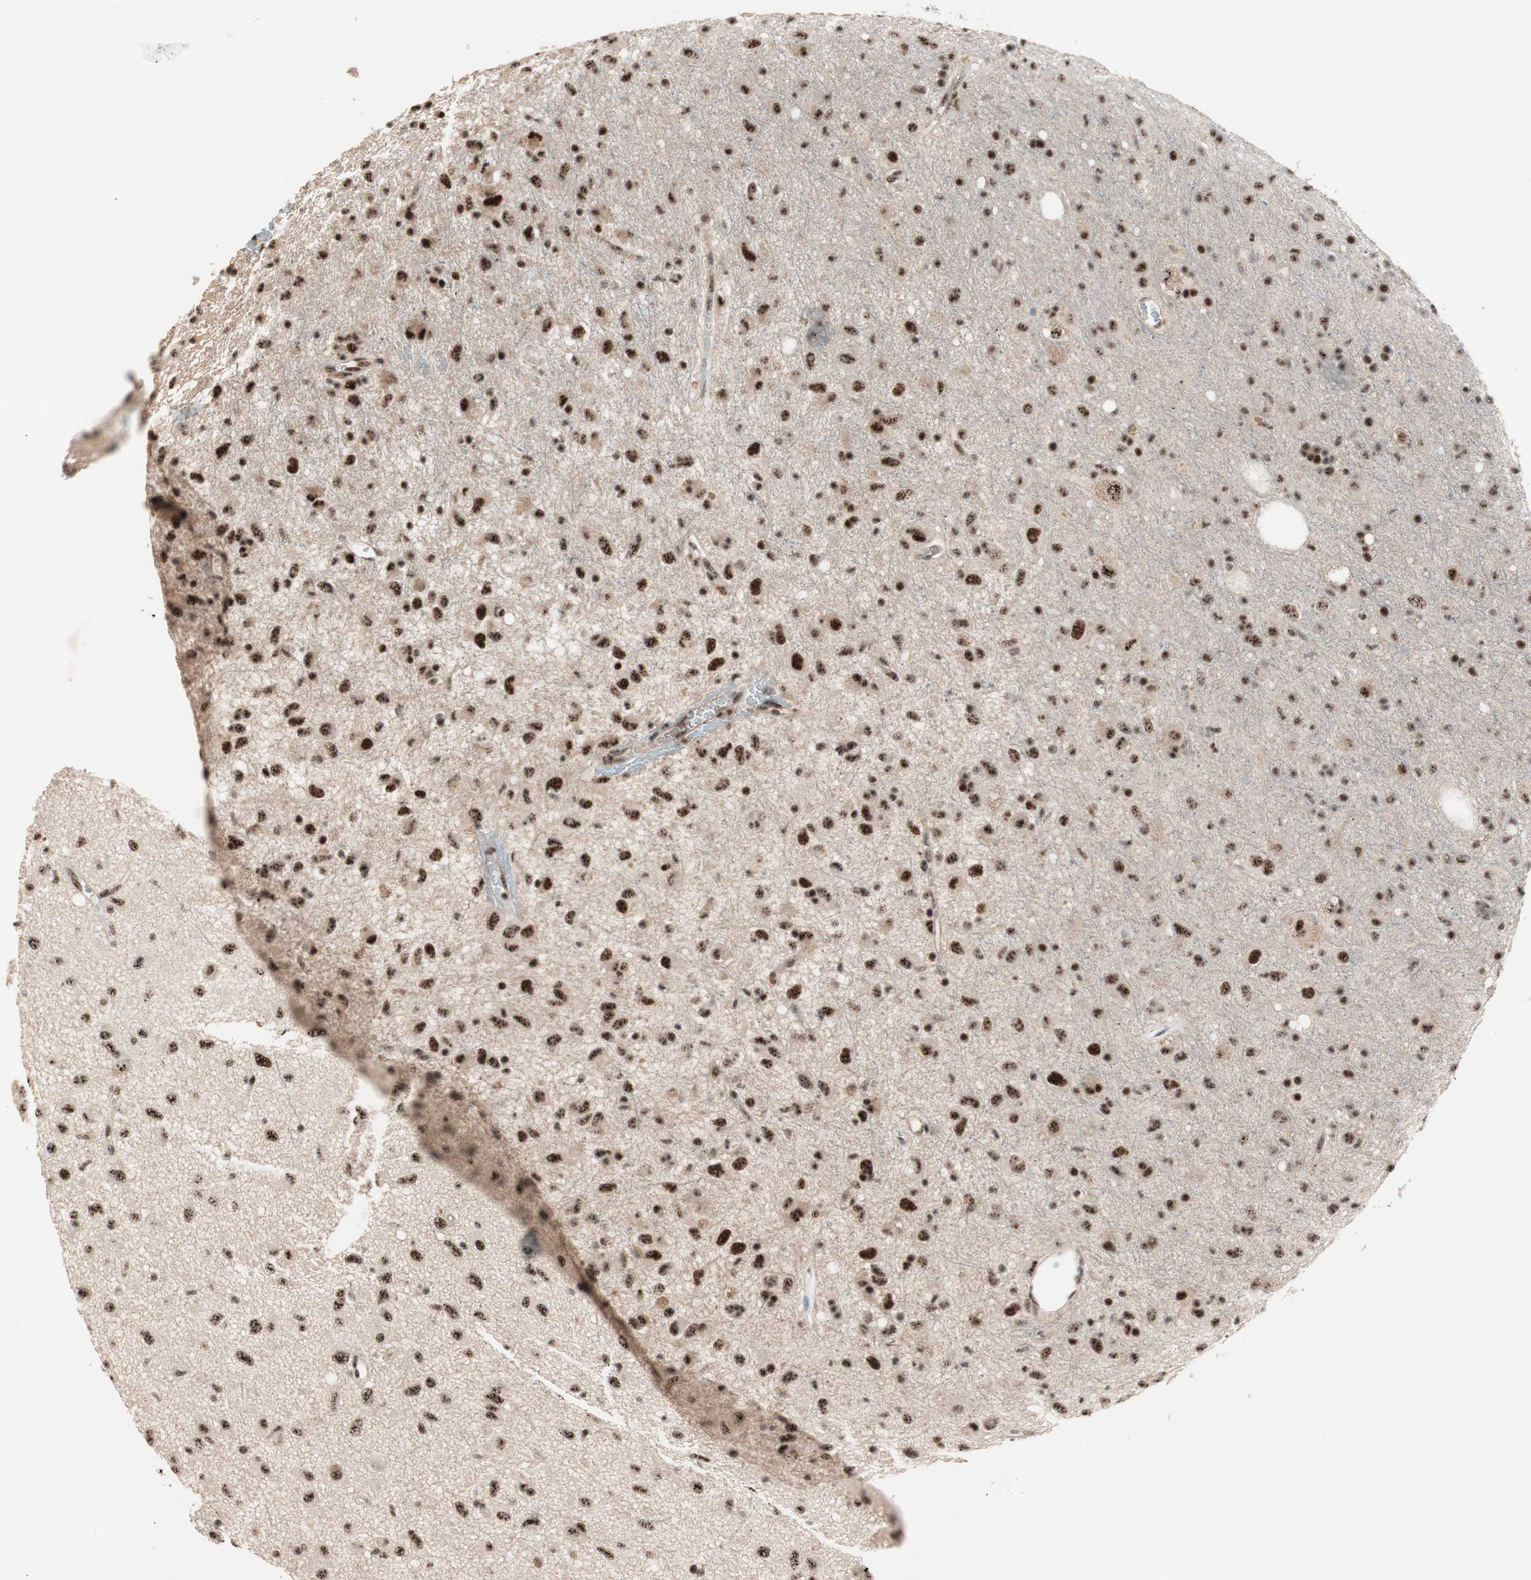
{"staining": {"intensity": "strong", "quantity": ">75%", "location": "nuclear"}, "tissue": "glioma", "cell_type": "Tumor cells", "image_type": "cancer", "snomed": [{"axis": "morphology", "description": "Glioma, malignant, Low grade"}, {"axis": "topography", "description": "Brain"}], "caption": "Immunohistochemical staining of human malignant low-grade glioma reveals strong nuclear protein staining in approximately >75% of tumor cells.", "gene": "NR5A2", "patient": {"sex": "male", "age": 77}}